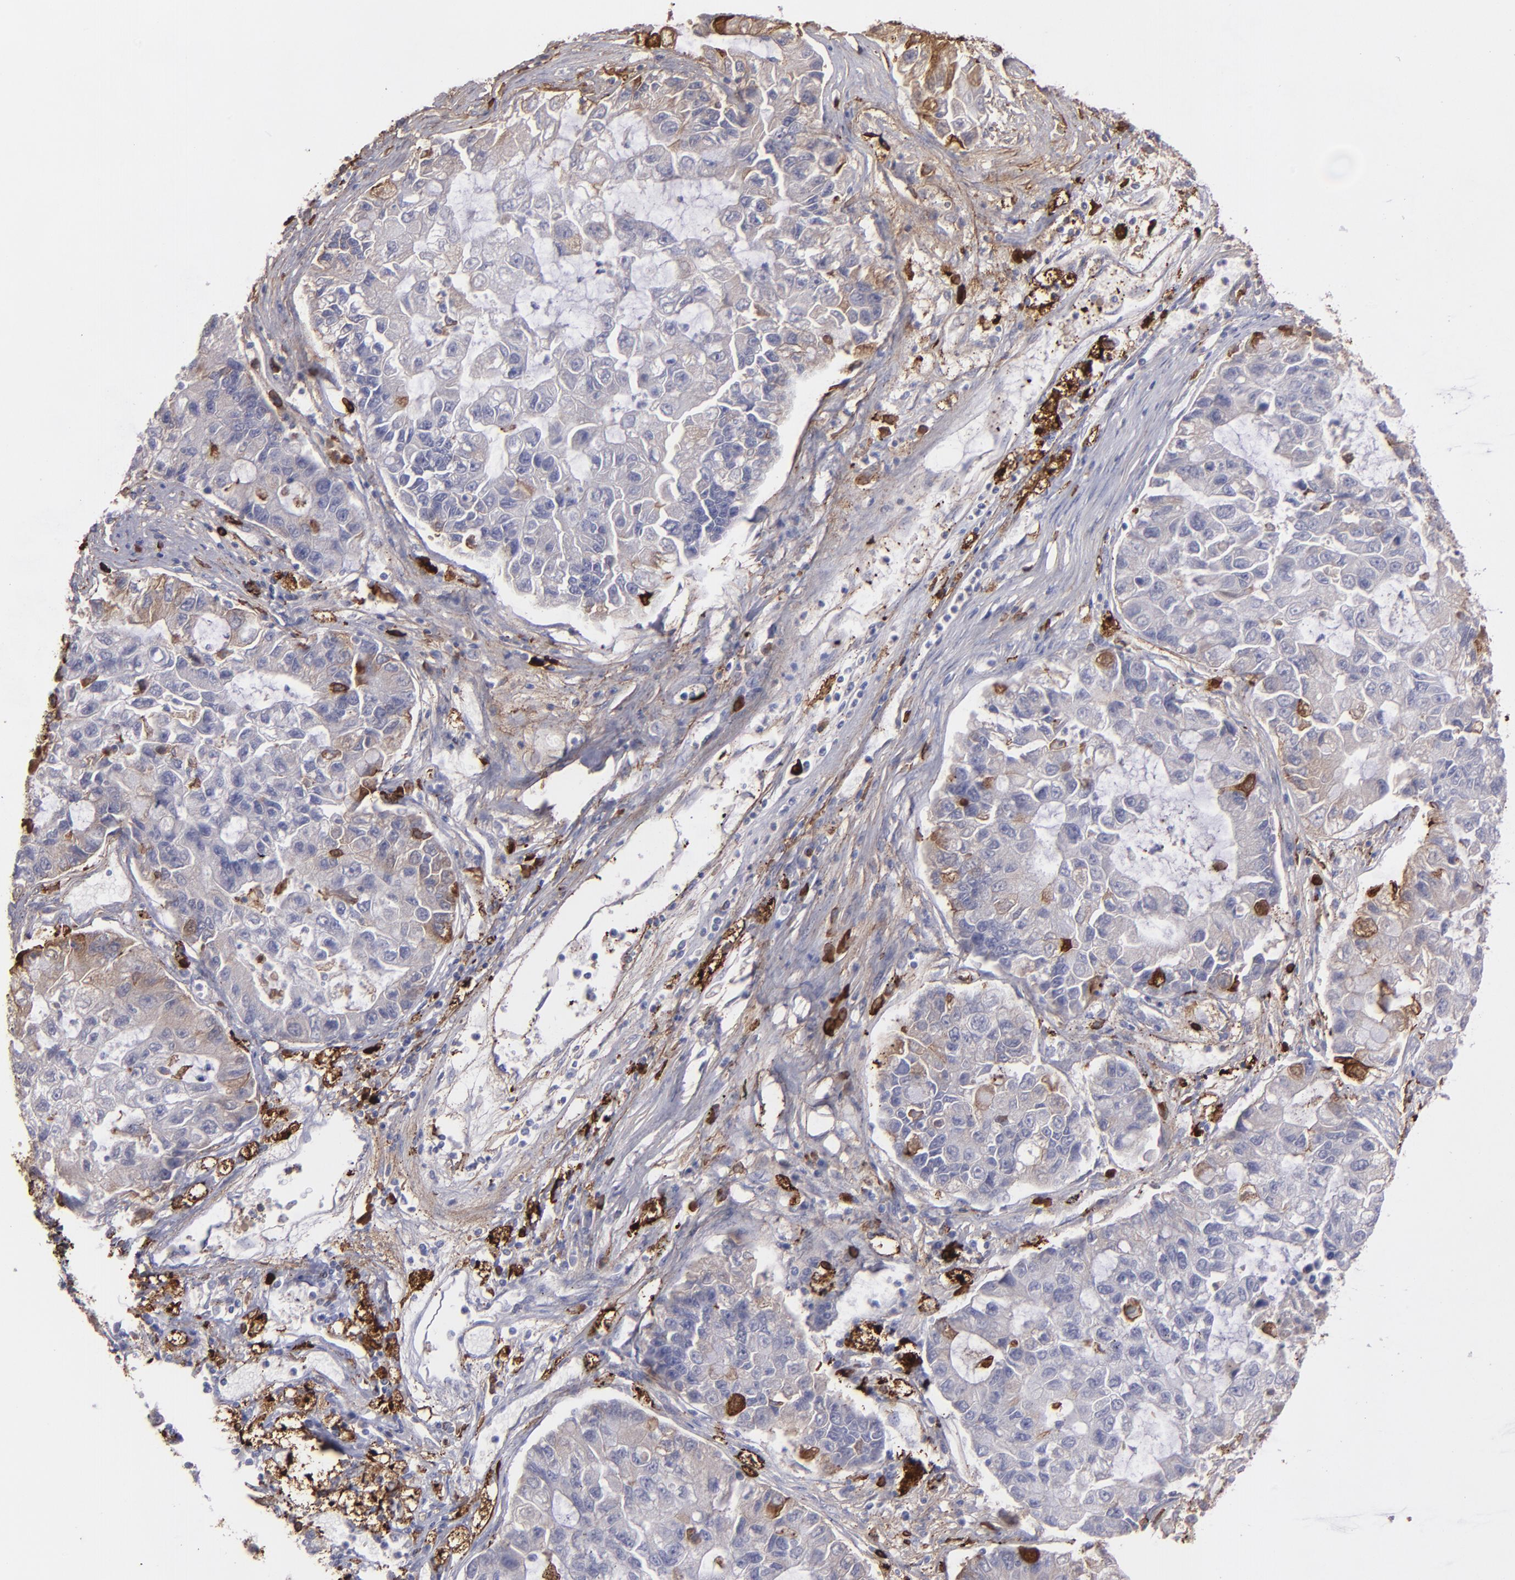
{"staining": {"intensity": "weak", "quantity": "25%-75%", "location": "cytoplasmic/membranous"}, "tissue": "lung cancer", "cell_type": "Tumor cells", "image_type": "cancer", "snomed": [{"axis": "morphology", "description": "Adenocarcinoma, NOS"}, {"axis": "topography", "description": "Lung"}], "caption": "IHC of human lung adenocarcinoma shows low levels of weak cytoplasmic/membranous expression in about 25%-75% of tumor cells.", "gene": "C1QA", "patient": {"sex": "female", "age": 51}}